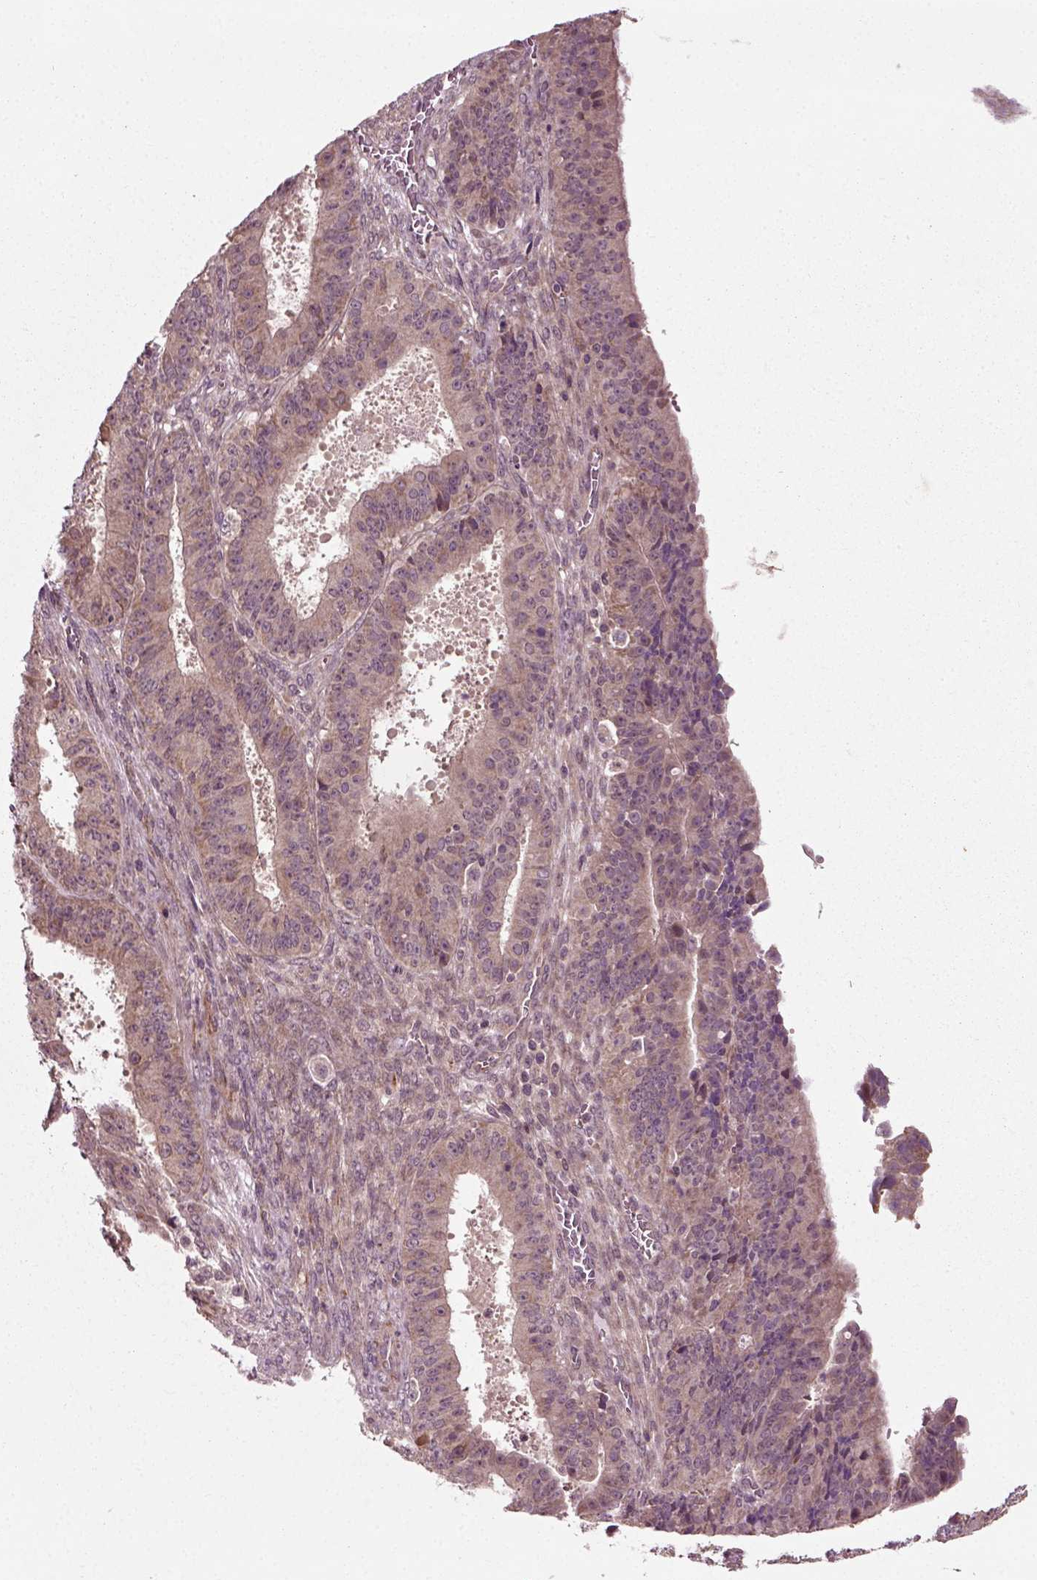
{"staining": {"intensity": "weak", "quantity": ">75%", "location": "cytoplasmic/membranous"}, "tissue": "ovarian cancer", "cell_type": "Tumor cells", "image_type": "cancer", "snomed": [{"axis": "morphology", "description": "Carcinoma, endometroid"}, {"axis": "topography", "description": "Ovary"}], "caption": "High-power microscopy captured an IHC micrograph of ovarian cancer (endometroid carcinoma), revealing weak cytoplasmic/membranous staining in approximately >75% of tumor cells. Immunohistochemistry (ihc) stains the protein of interest in brown and the nuclei are stained blue.", "gene": "PLCD3", "patient": {"sex": "female", "age": 42}}